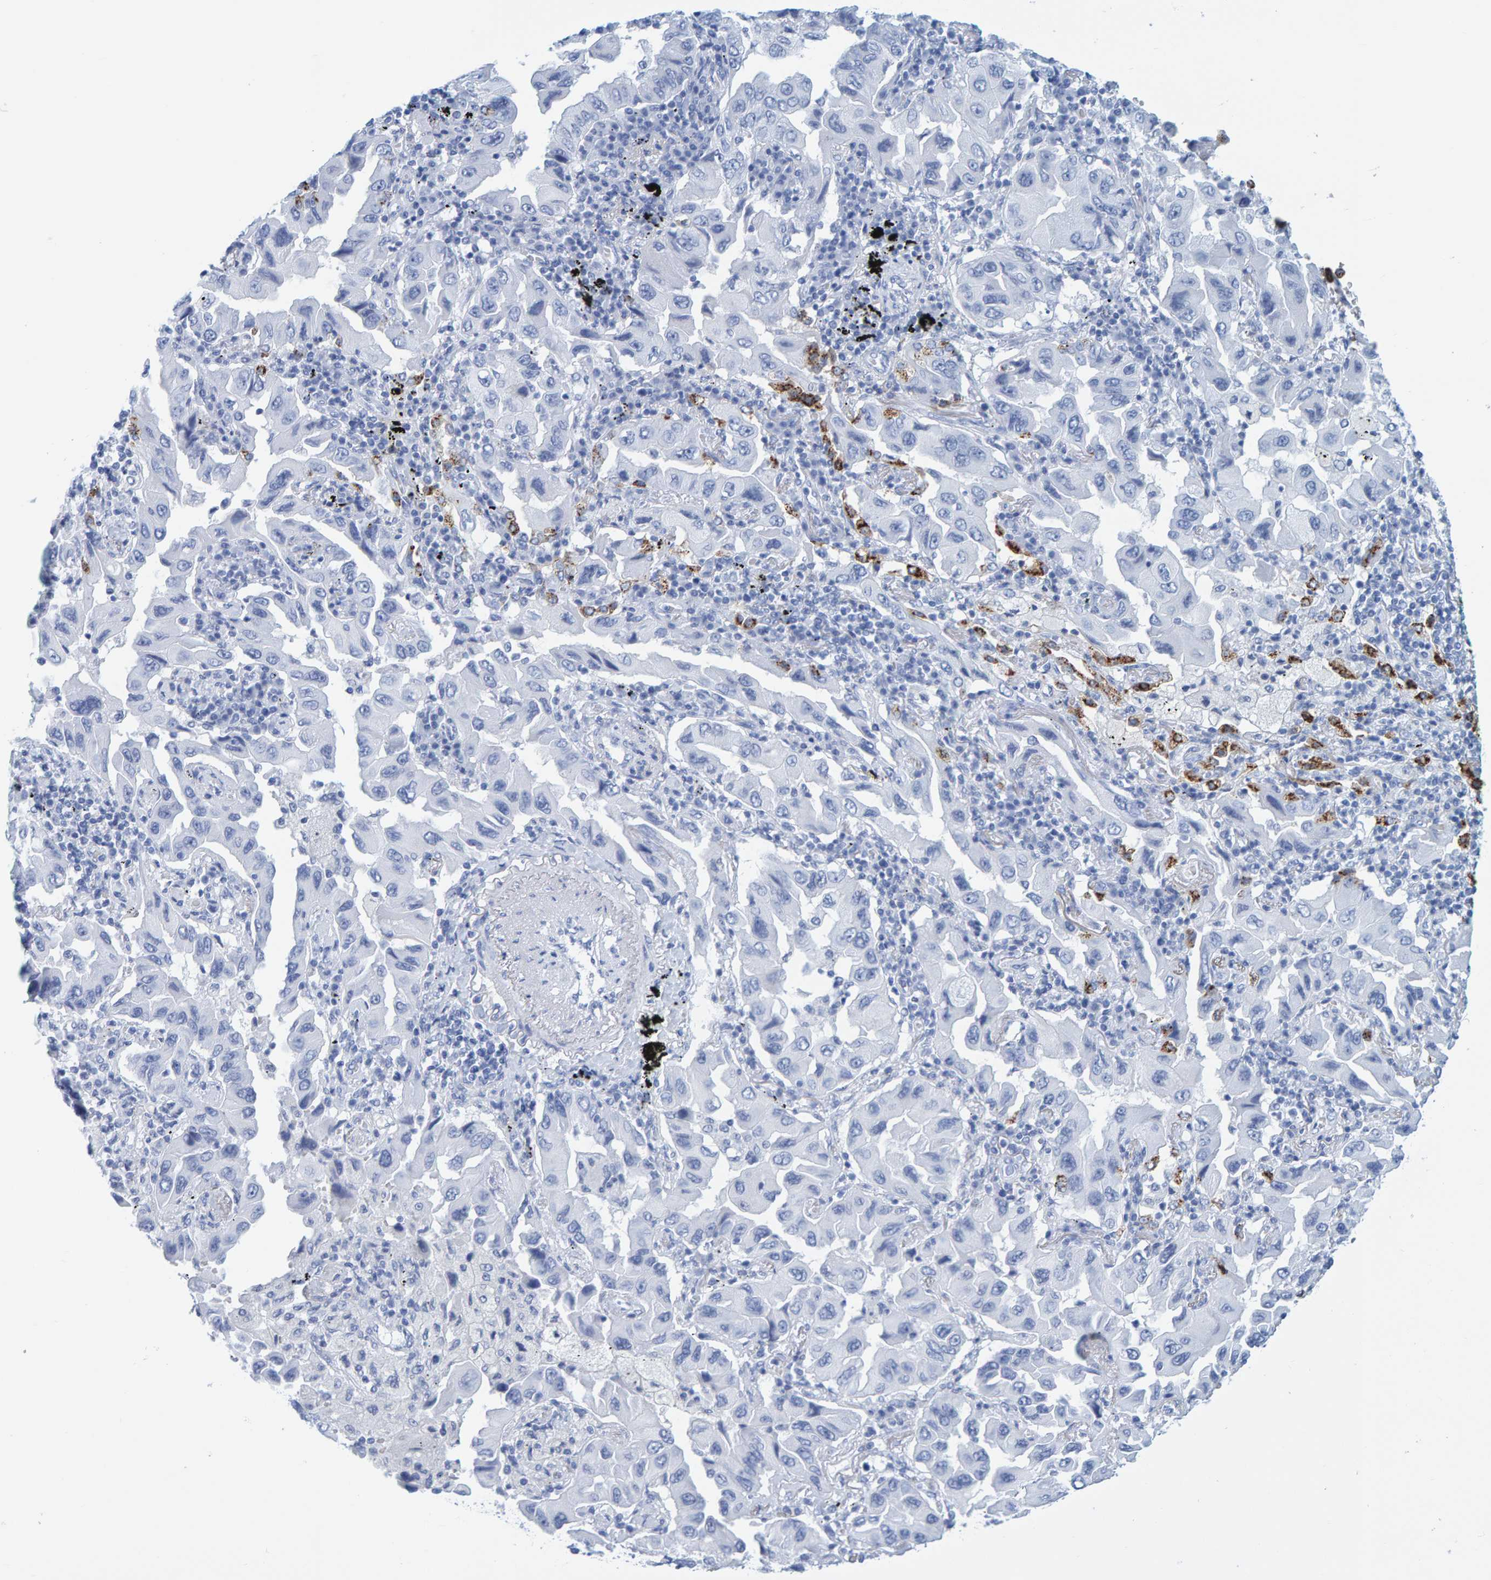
{"staining": {"intensity": "negative", "quantity": "none", "location": "none"}, "tissue": "lung cancer", "cell_type": "Tumor cells", "image_type": "cancer", "snomed": [{"axis": "morphology", "description": "Adenocarcinoma, NOS"}, {"axis": "topography", "description": "Lung"}], "caption": "Immunohistochemistry of adenocarcinoma (lung) demonstrates no expression in tumor cells.", "gene": "SFTPC", "patient": {"sex": "female", "age": 65}}